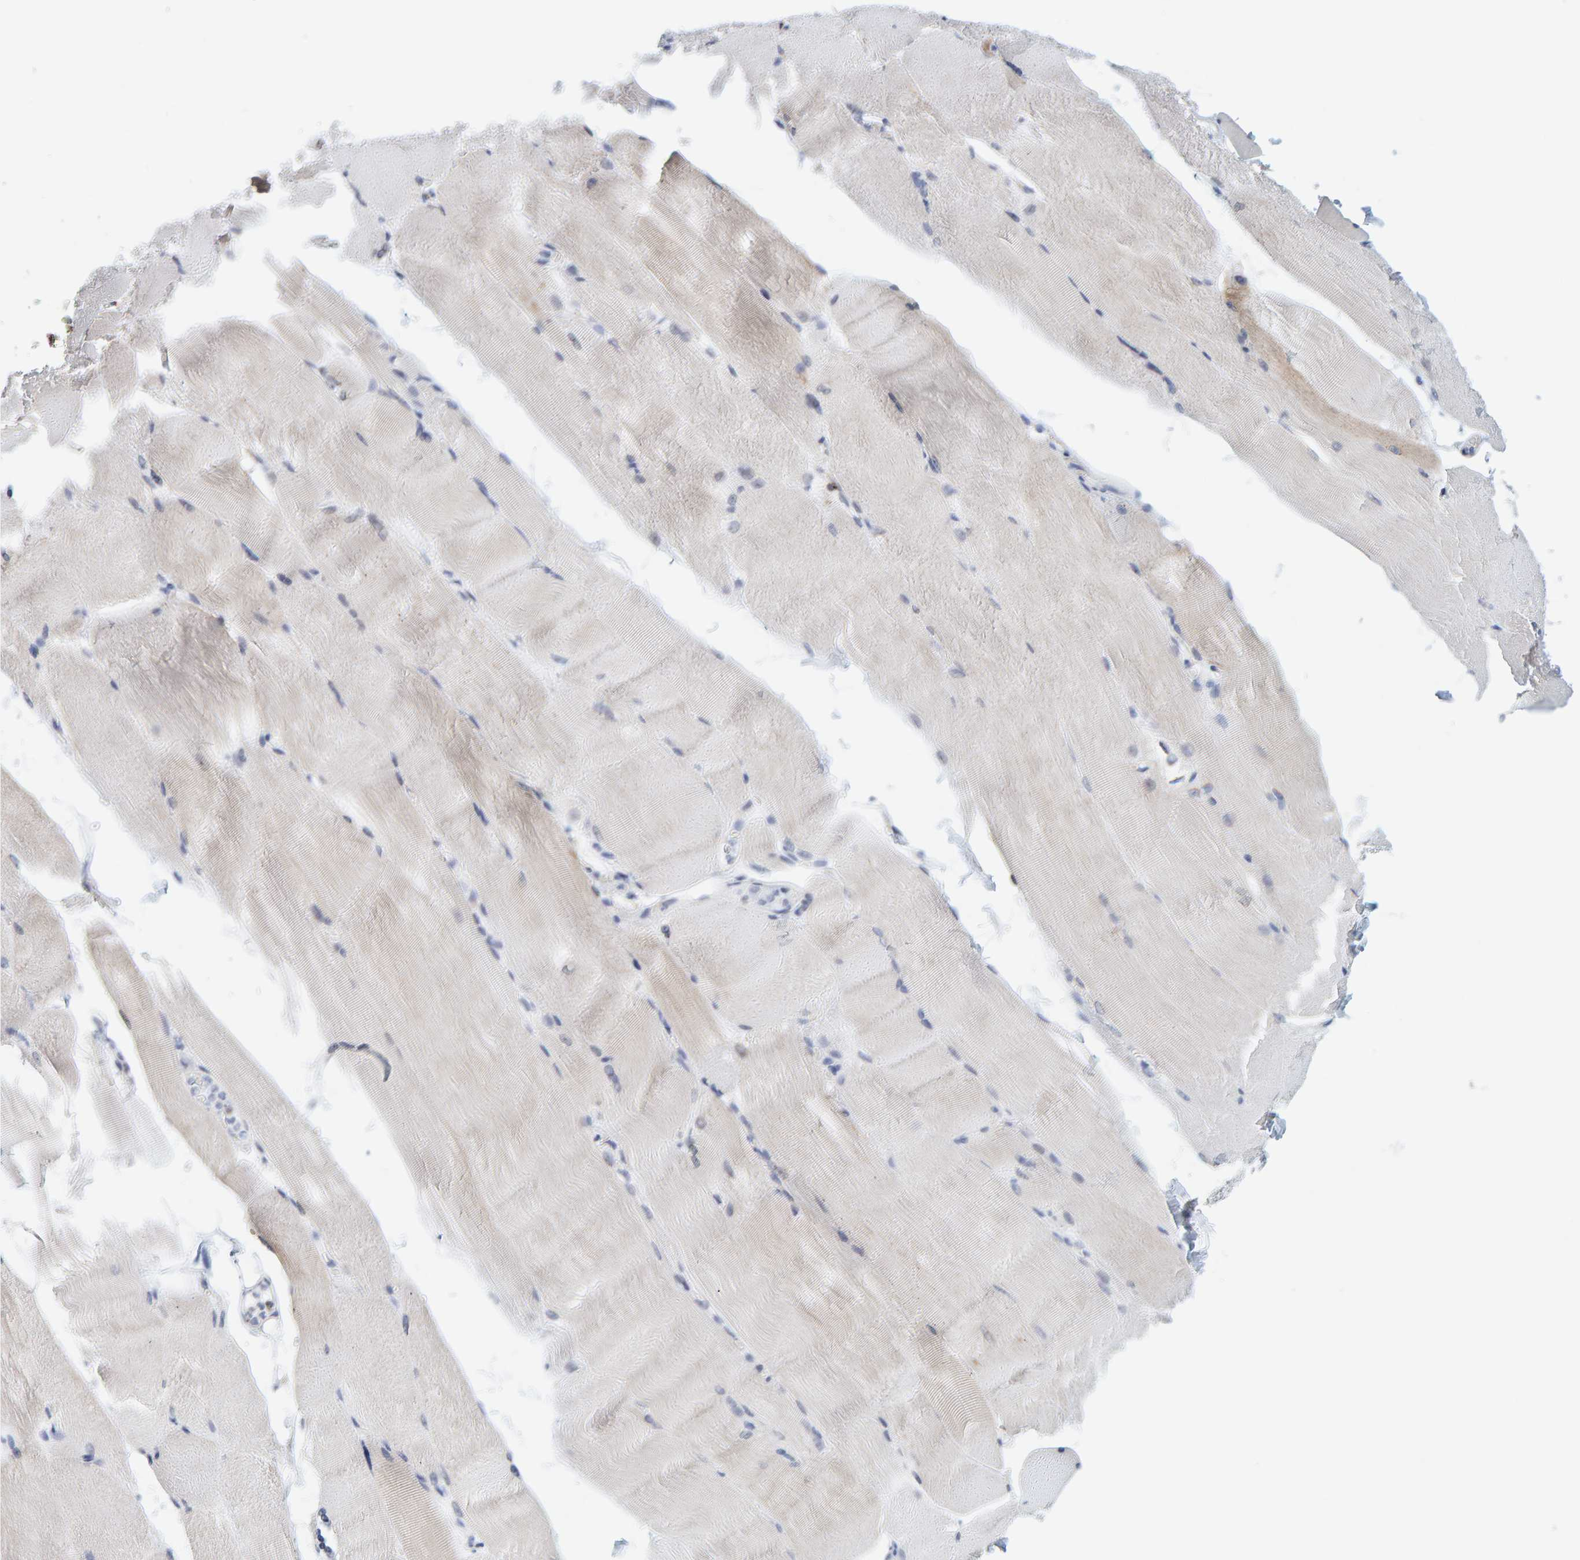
{"staining": {"intensity": "negative", "quantity": "none", "location": "none"}, "tissue": "skeletal muscle", "cell_type": "Myocytes", "image_type": "normal", "snomed": [{"axis": "morphology", "description": "Normal tissue, NOS"}, {"axis": "topography", "description": "Skeletal muscle"}, {"axis": "topography", "description": "Parathyroid gland"}], "caption": "IHC histopathology image of normal skeletal muscle: human skeletal muscle stained with DAB demonstrates no significant protein staining in myocytes. (Brightfield microscopy of DAB (3,3'-diaminobenzidine) immunohistochemistry (IHC) at high magnification).", "gene": "SGPL1", "patient": {"sex": "female", "age": 37}}